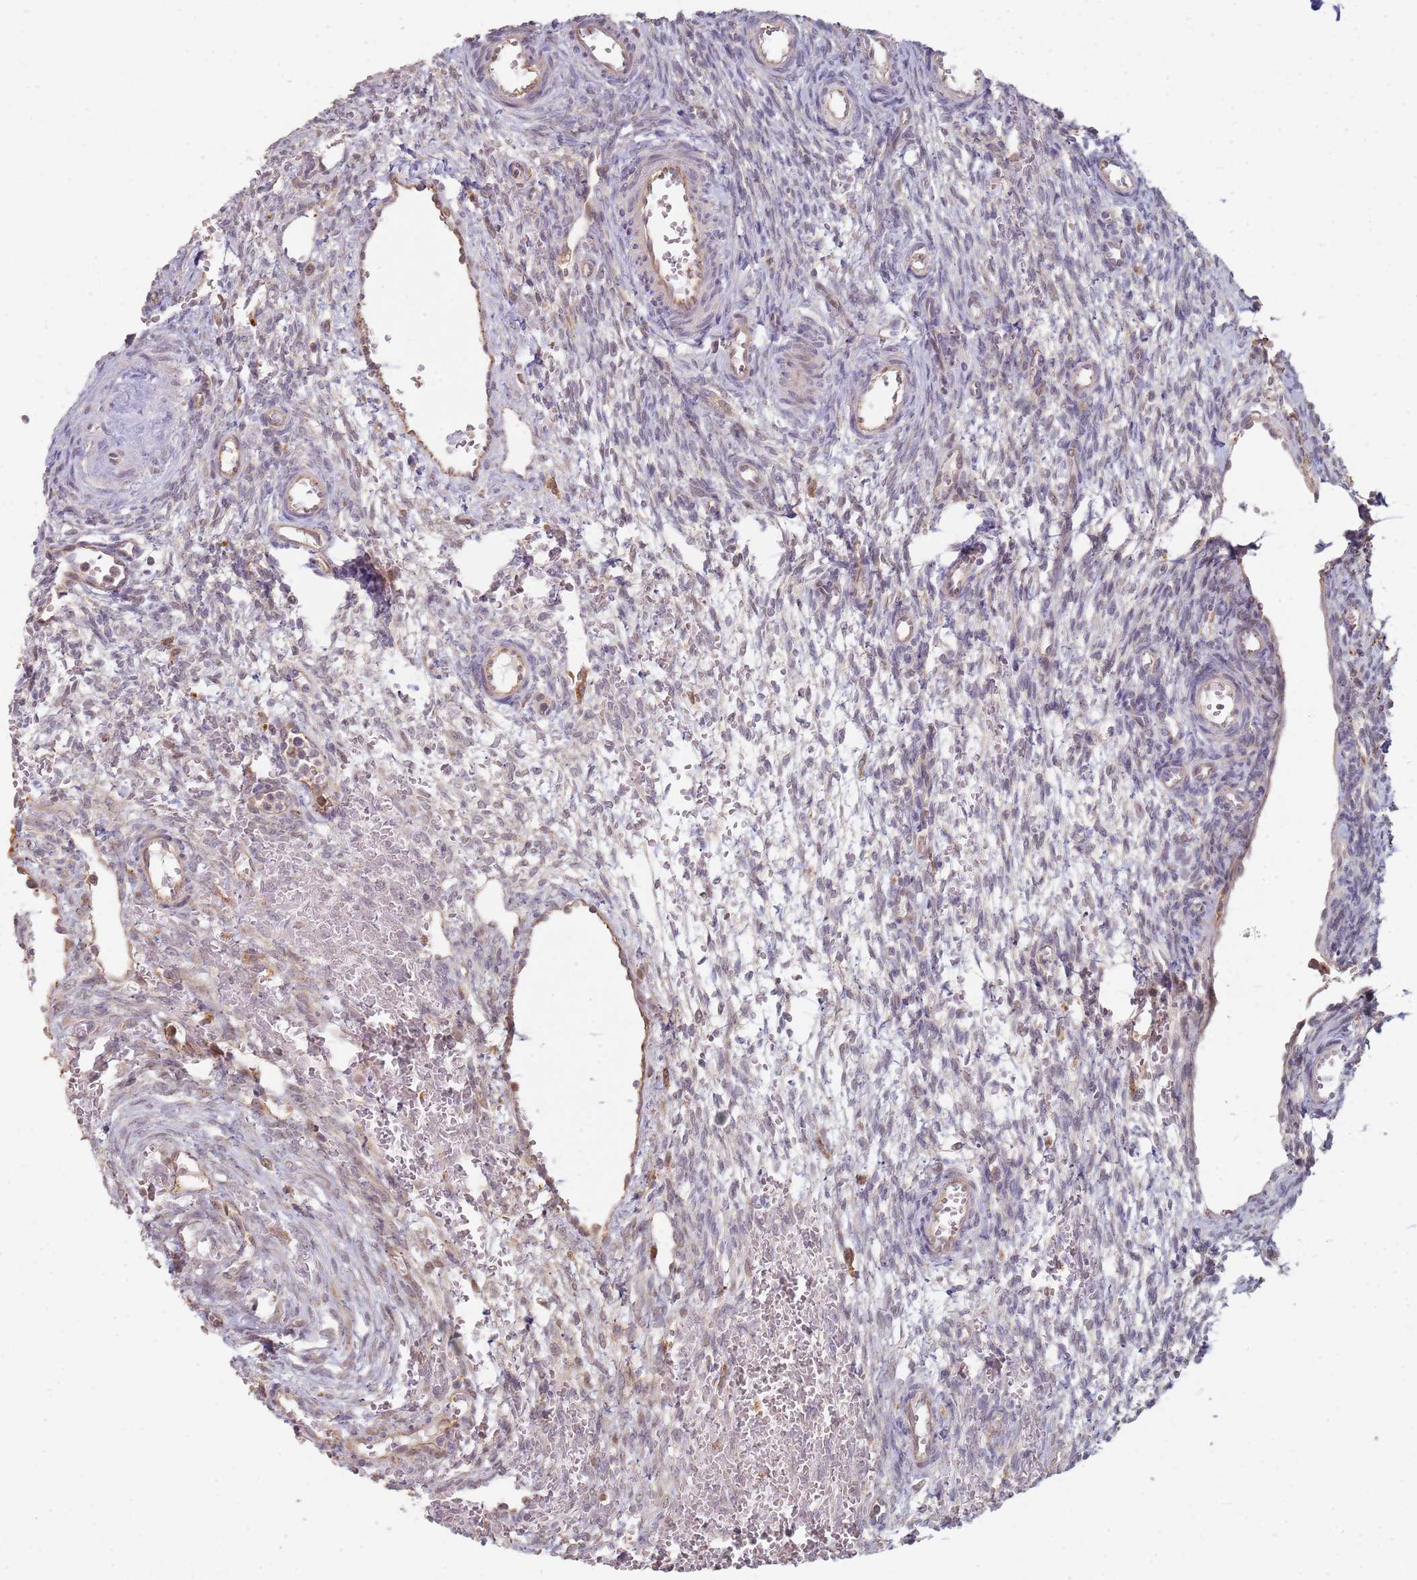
{"staining": {"intensity": "negative", "quantity": "none", "location": "none"}, "tissue": "ovary", "cell_type": "Ovarian stroma cells", "image_type": "normal", "snomed": [{"axis": "morphology", "description": "Normal tissue, NOS"}, {"axis": "topography", "description": "Ovary"}], "caption": "Ovary was stained to show a protein in brown. There is no significant expression in ovarian stroma cells. Nuclei are stained in blue.", "gene": "MPEG1", "patient": {"sex": "female", "age": 39}}